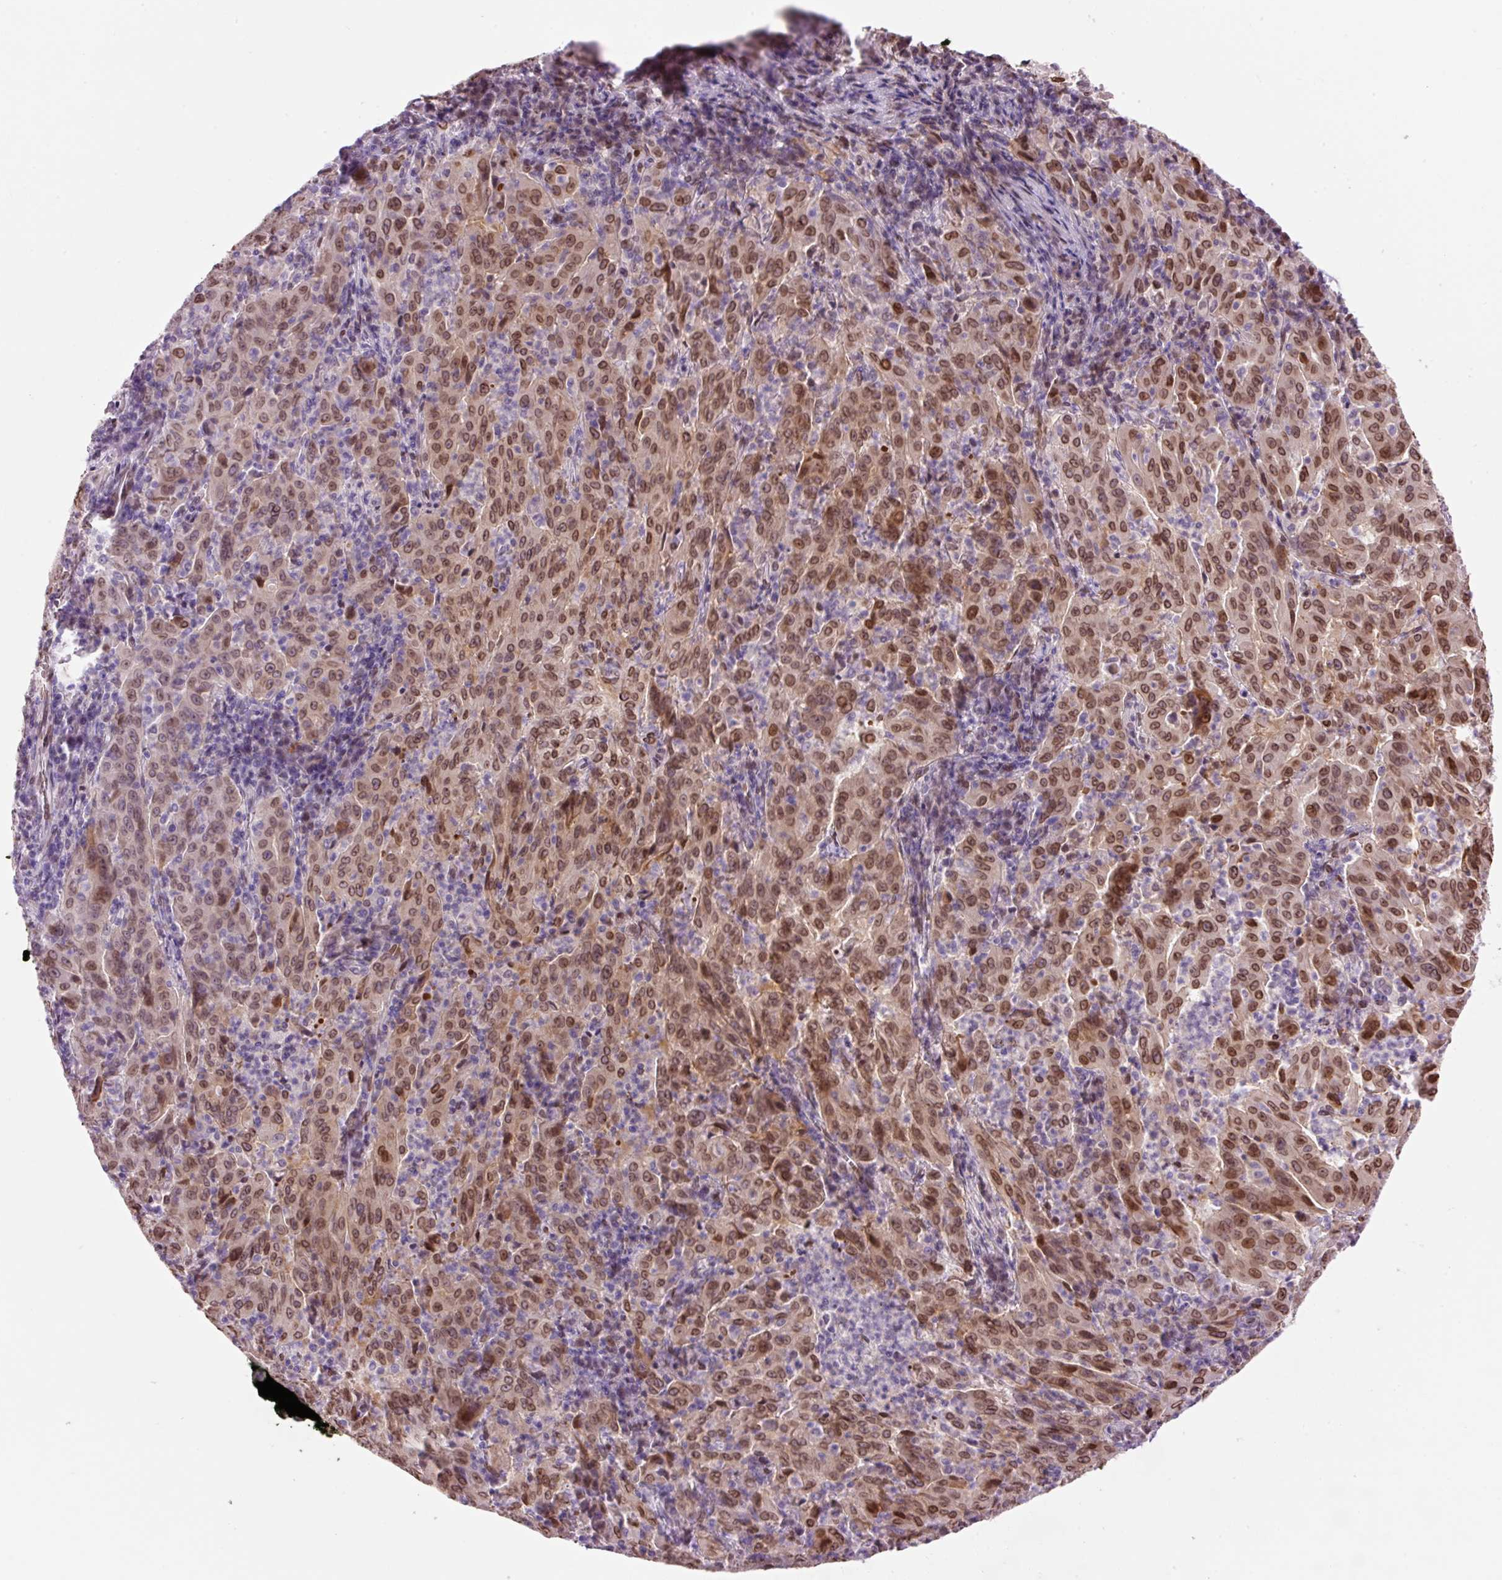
{"staining": {"intensity": "moderate", "quantity": ">75%", "location": "cytoplasmic/membranous,nuclear"}, "tissue": "pancreatic cancer", "cell_type": "Tumor cells", "image_type": "cancer", "snomed": [{"axis": "morphology", "description": "Adenocarcinoma, NOS"}, {"axis": "topography", "description": "Pancreas"}], "caption": "This is a photomicrograph of IHC staining of pancreatic cancer, which shows moderate positivity in the cytoplasmic/membranous and nuclear of tumor cells.", "gene": "ZNF224", "patient": {"sex": "male", "age": 63}}